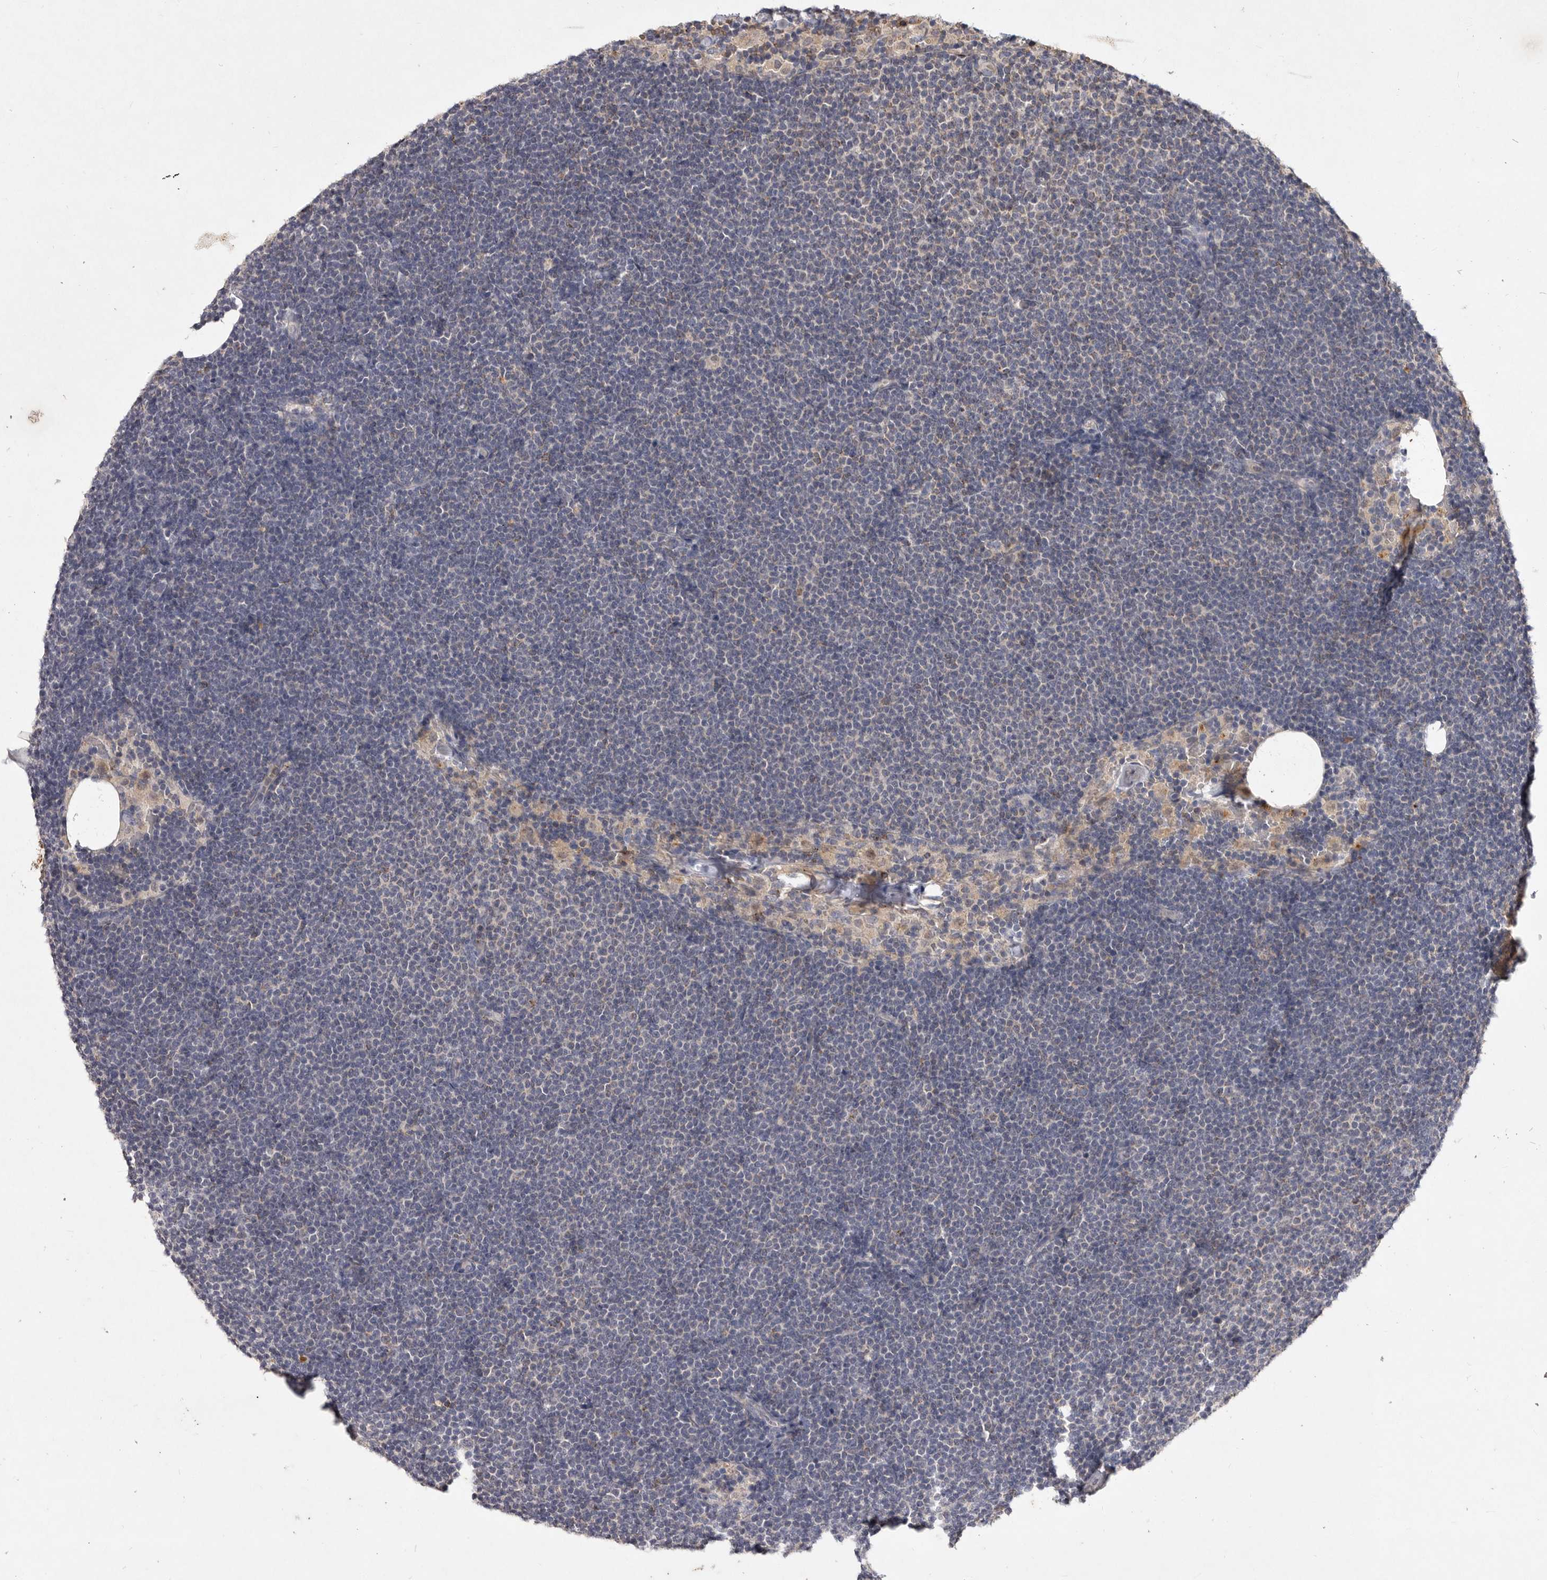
{"staining": {"intensity": "negative", "quantity": "none", "location": "none"}, "tissue": "lymphoma", "cell_type": "Tumor cells", "image_type": "cancer", "snomed": [{"axis": "morphology", "description": "Malignant lymphoma, non-Hodgkin's type, Low grade"}, {"axis": "topography", "description": "Lymph node"}], "caption": "Lymphoma was stained to show a protein in brown. There is no significant positivity in tumor cells.", "gene": "TNFSF14", "patient": {"sex": "female", "age": 53}}